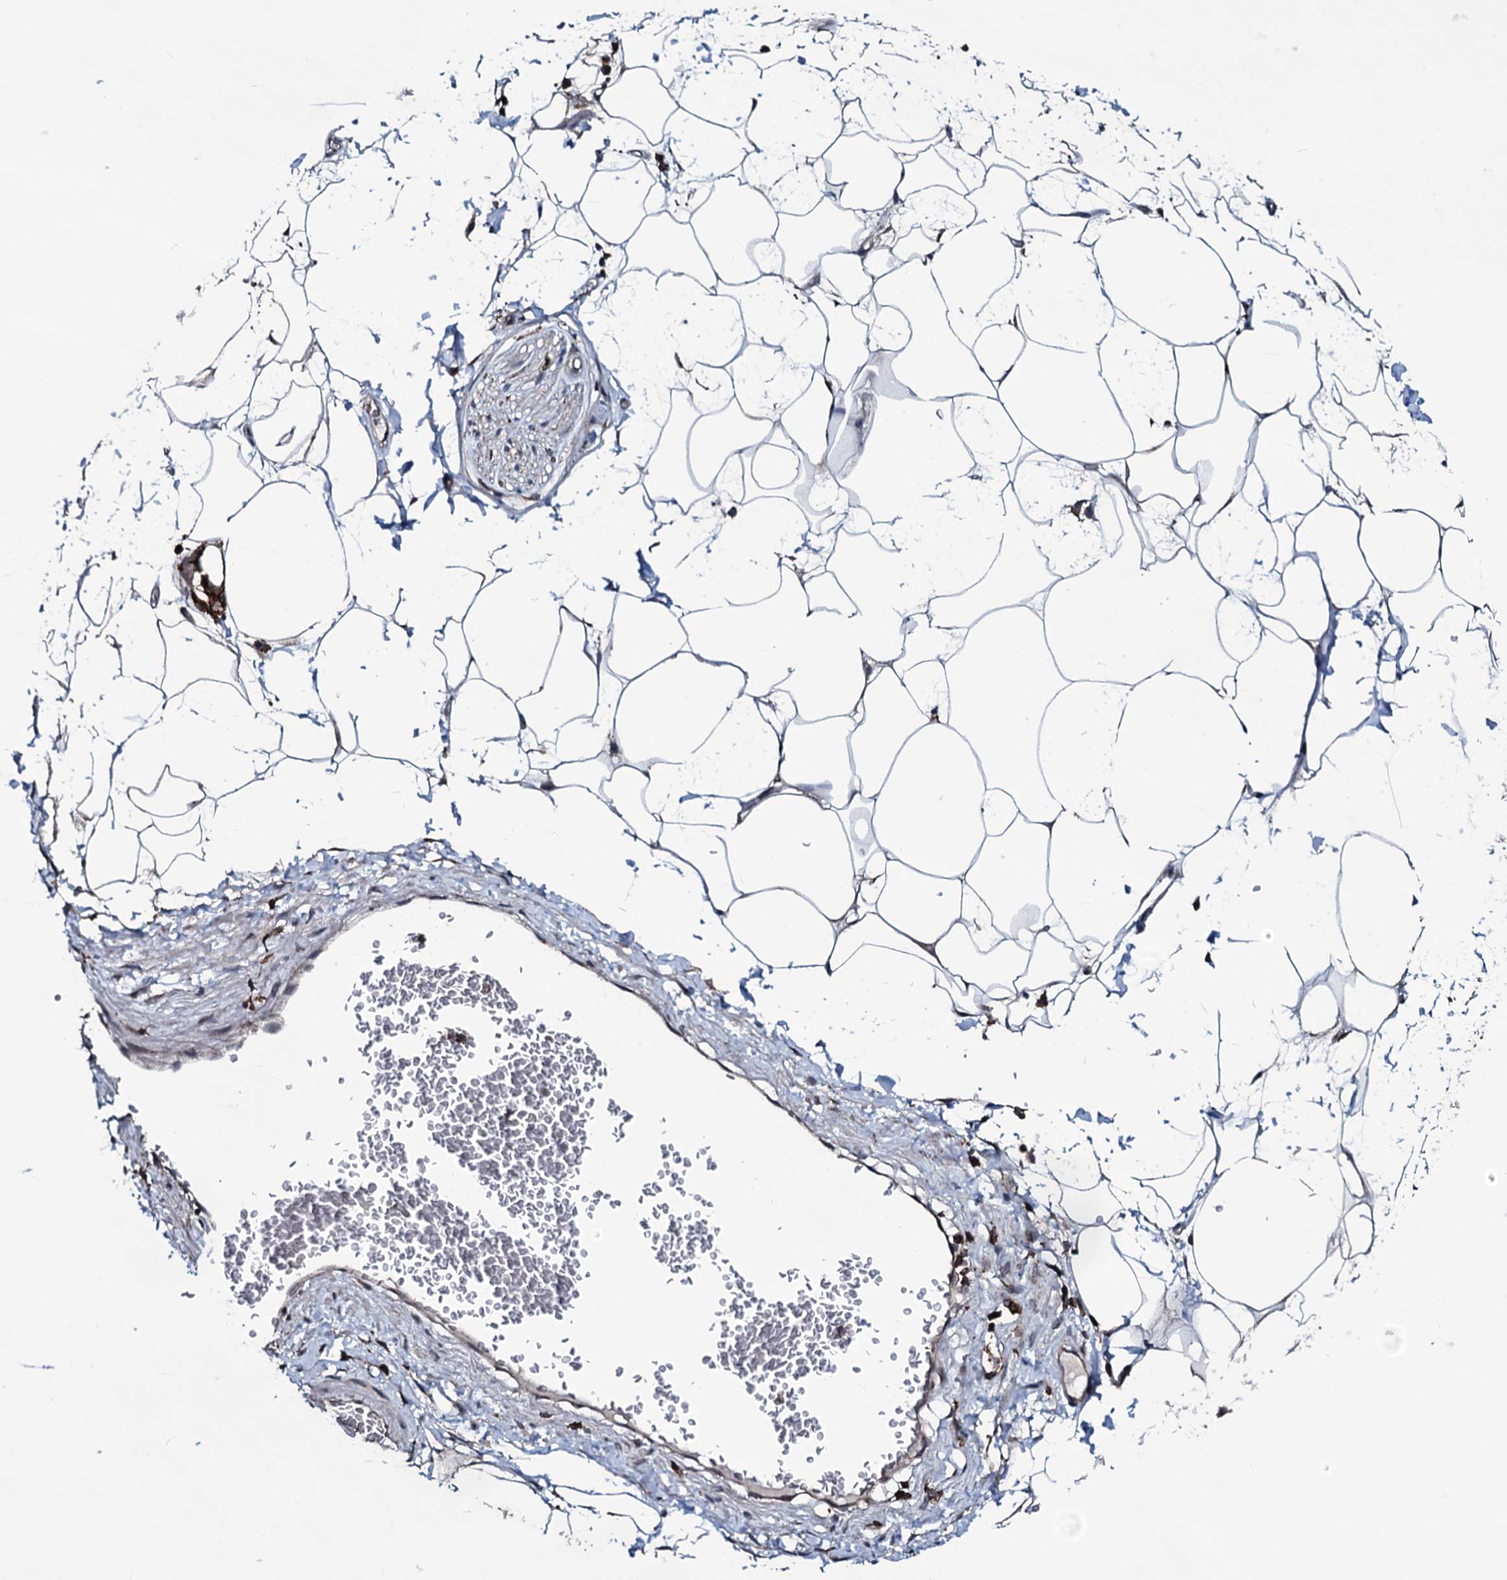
{"staining": {"intensity": "moderate", "quantity": ">75%", "location": "nuclear"}, "tissue": "adipose tissue", "cell_type": "Adipocytes", "image_type": "normal", "snomed": [{"axis": "morphology", "description": "Normal tissue, NOS"}, {"axis": "morphology", "description": "Adenocarcinoma, NOS"}, {"axis": "topography", "description": "Rectum"}, {"axis": "topography", "description": "Vagina"}, {"axis": "topography", "description": "Peripheral nerve tissue"}], "caption": "A brown stain highlights moderate nuclear expression of a protein in adipocytes of normal adipose tissue. Nuclei are stained in blue.", "gene": "OGFOD2", "patient": {"sex": "female", "age": 71}}